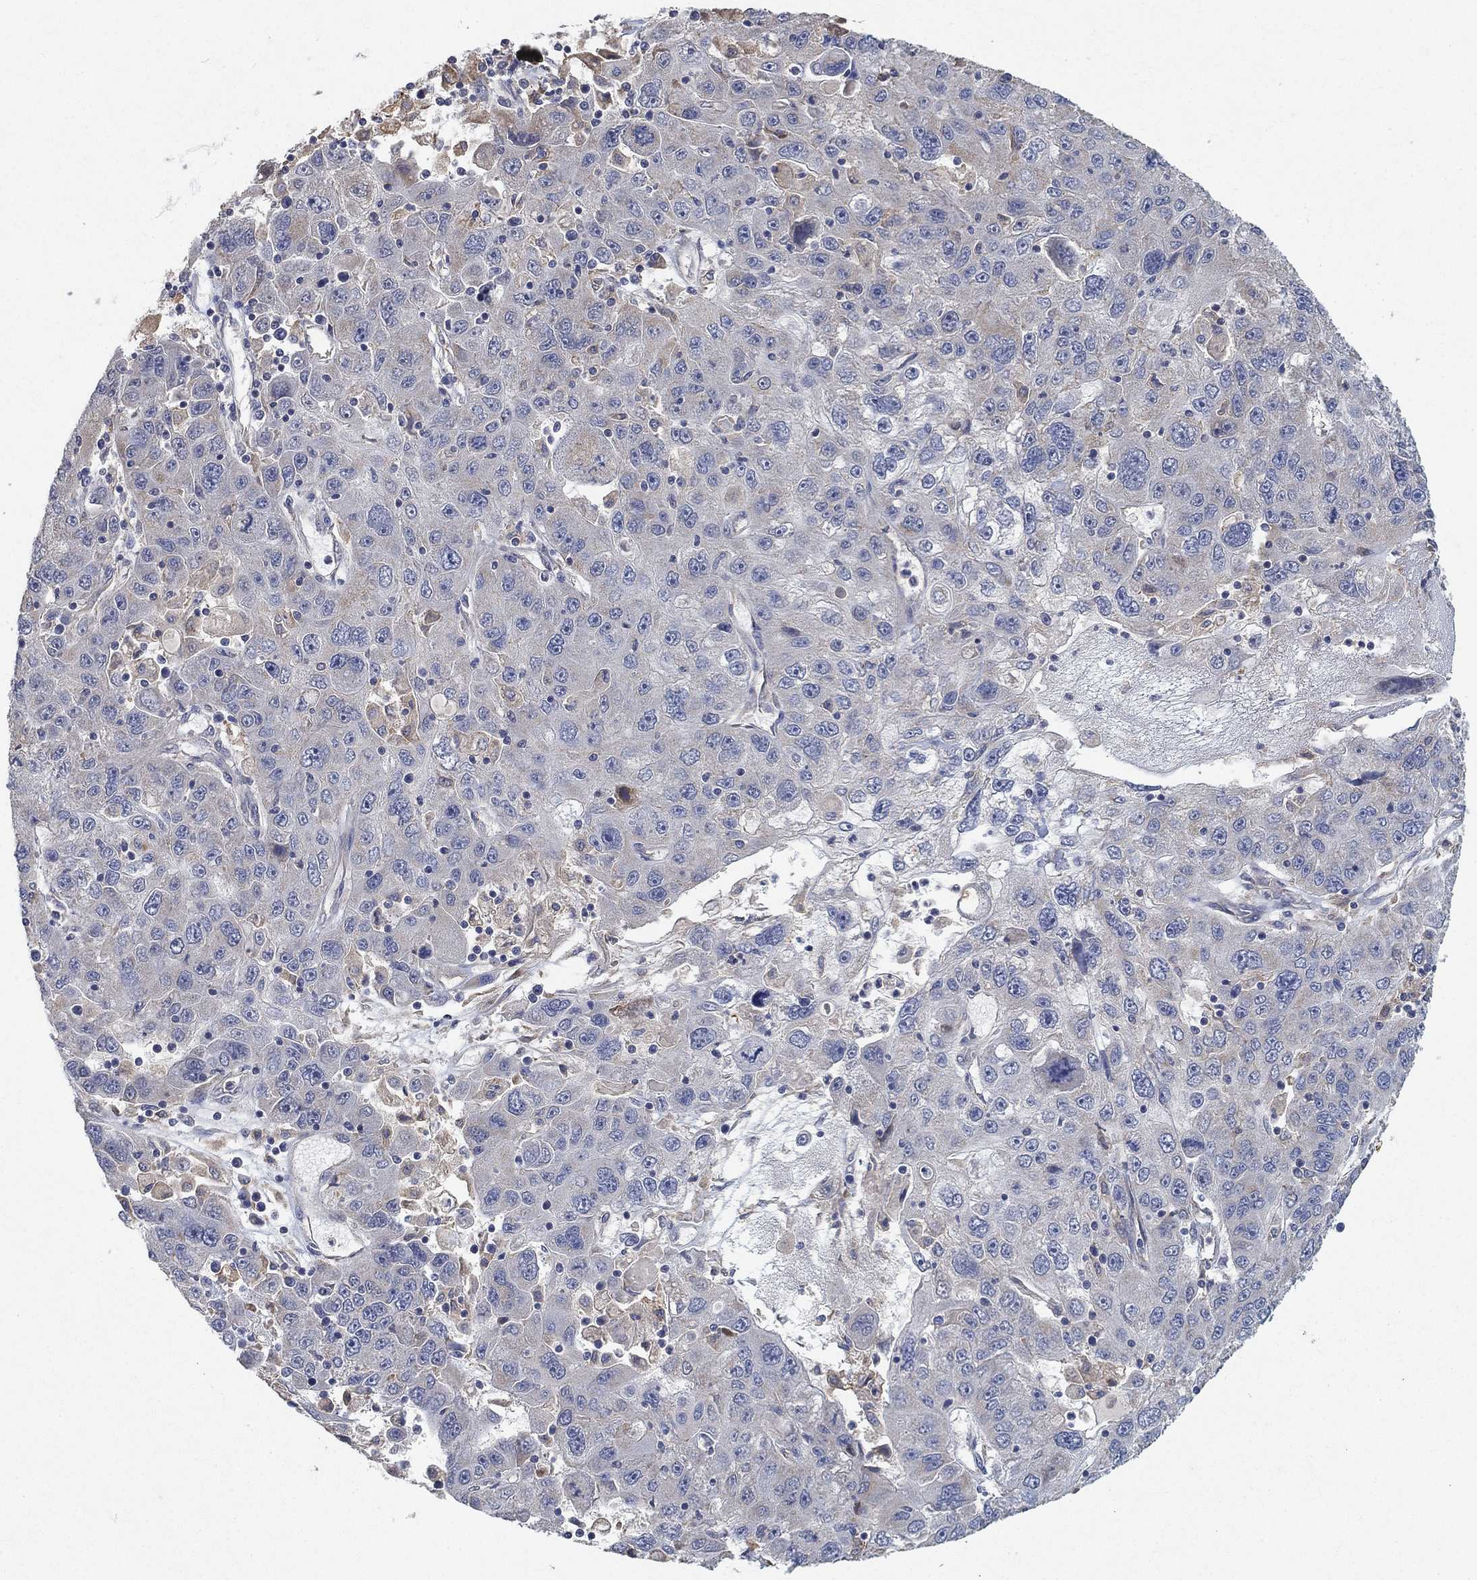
{"staining": {"intensity": "negative", "quantity": "none", "location": "none"}, "tissue": "stomach cancer", "cell_type": "Tumor cells", "image_type": "cancer", "snomed": [{"axis": "morphology", "description": "Adenocarcinoma, NOS"}, {"axis": "topography", "description": "Stomach"}], "caption": "Immunohistochemical staining of stomach cancer (adenocarcinoma) exhibits no significant staining in tumor cells.", "gene": "MCUR1", "patient": {"sex": "male", "age": 56}}